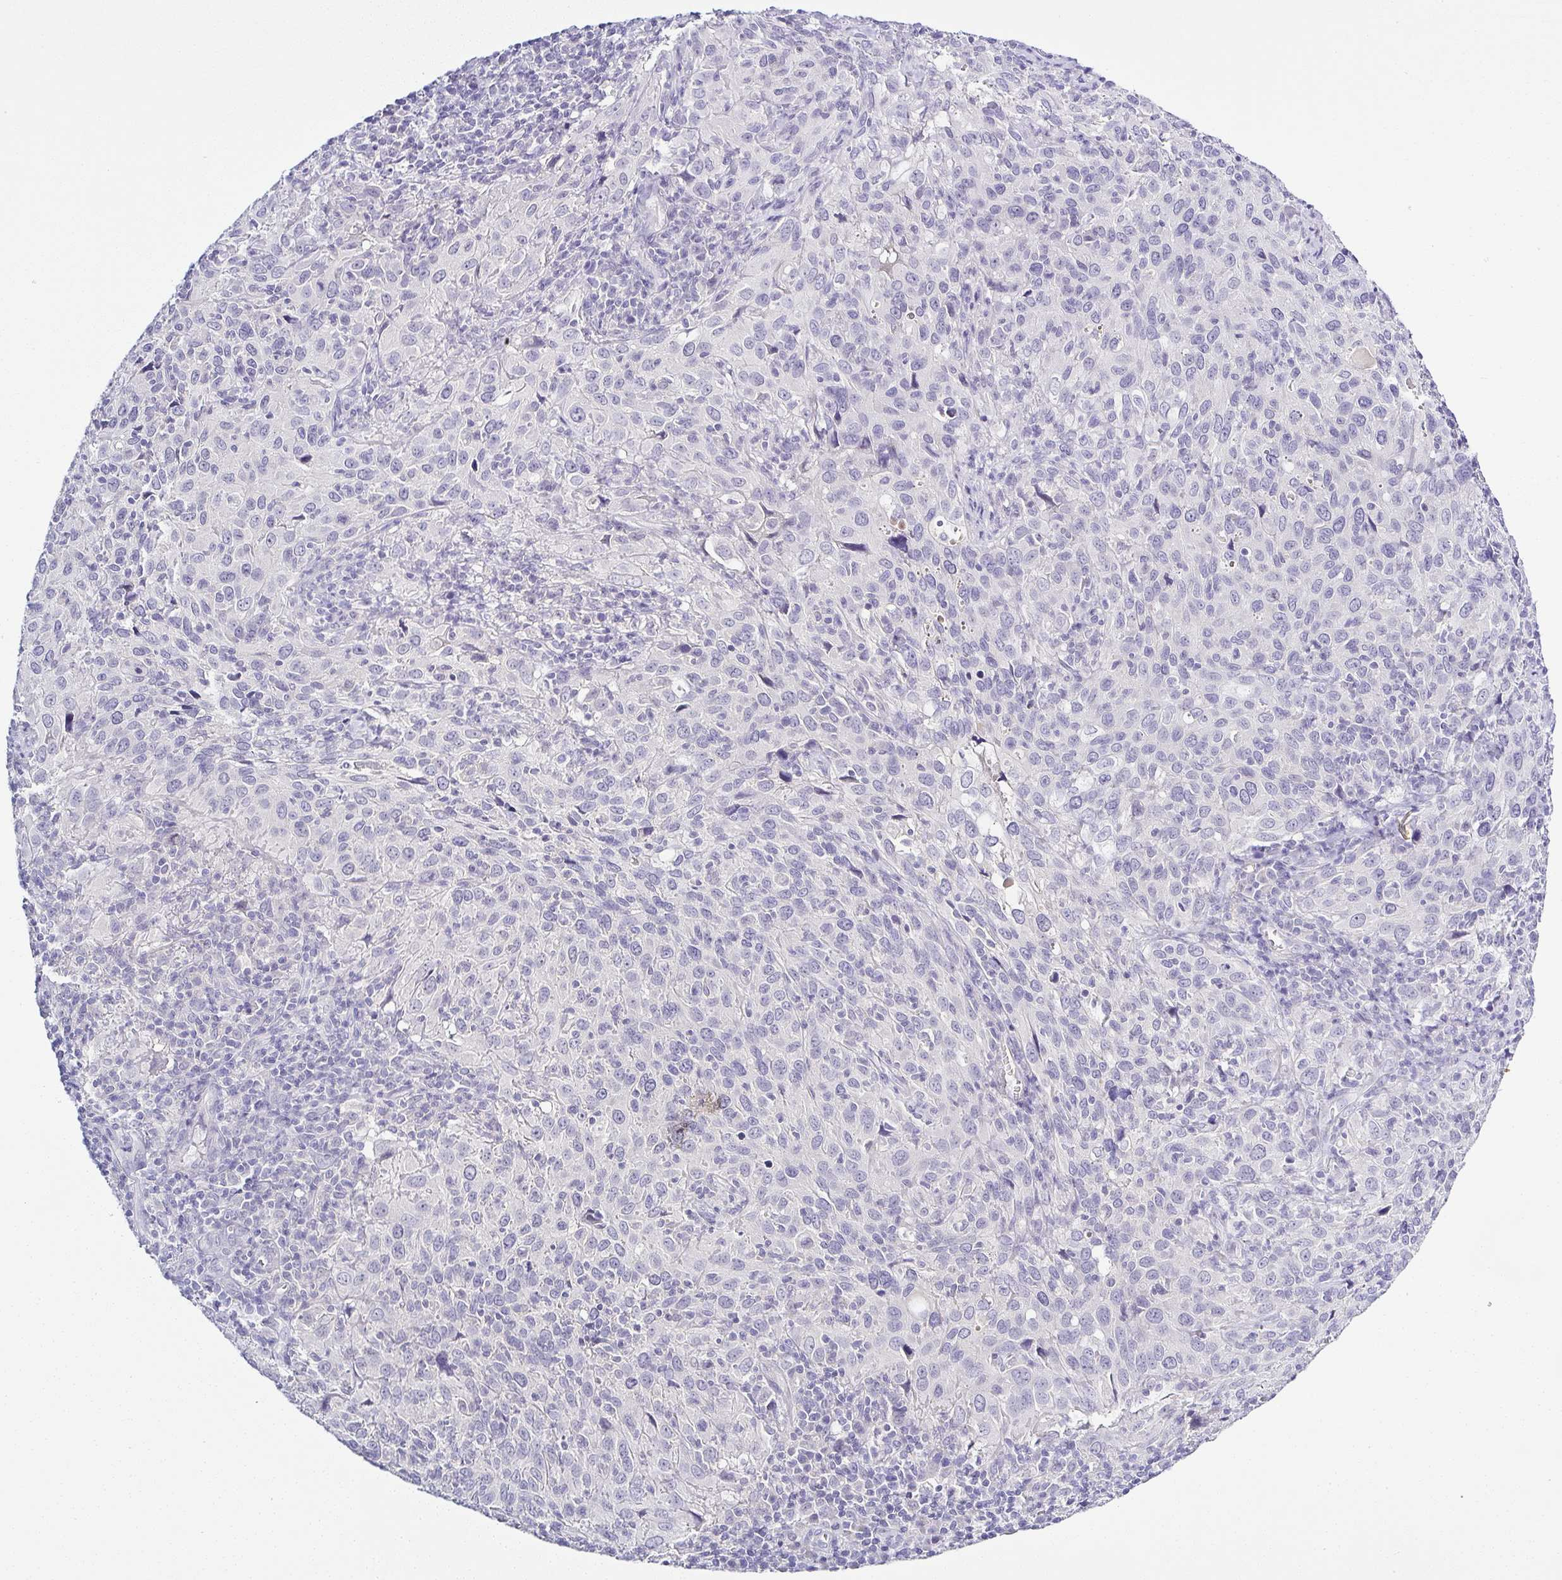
{"staining": {"intensity": "negative", "quantity": "none", "location": "none"}, "tissue": "cervical cancer", "cell_type": "Tumor cells", "image_type": "cancer", "snomed": [{"axis": "morphology", "description": "Squamous cell carcinoma, NOS"}, {"axis": "topography", "description": "Cervix"}], "caption": "Tumor cells are negative for protein expression in human cervical cancer (squamous cell carcinoma).", "gene": "SERPINB3", "patient": {"sex": "female", "age": 51}}